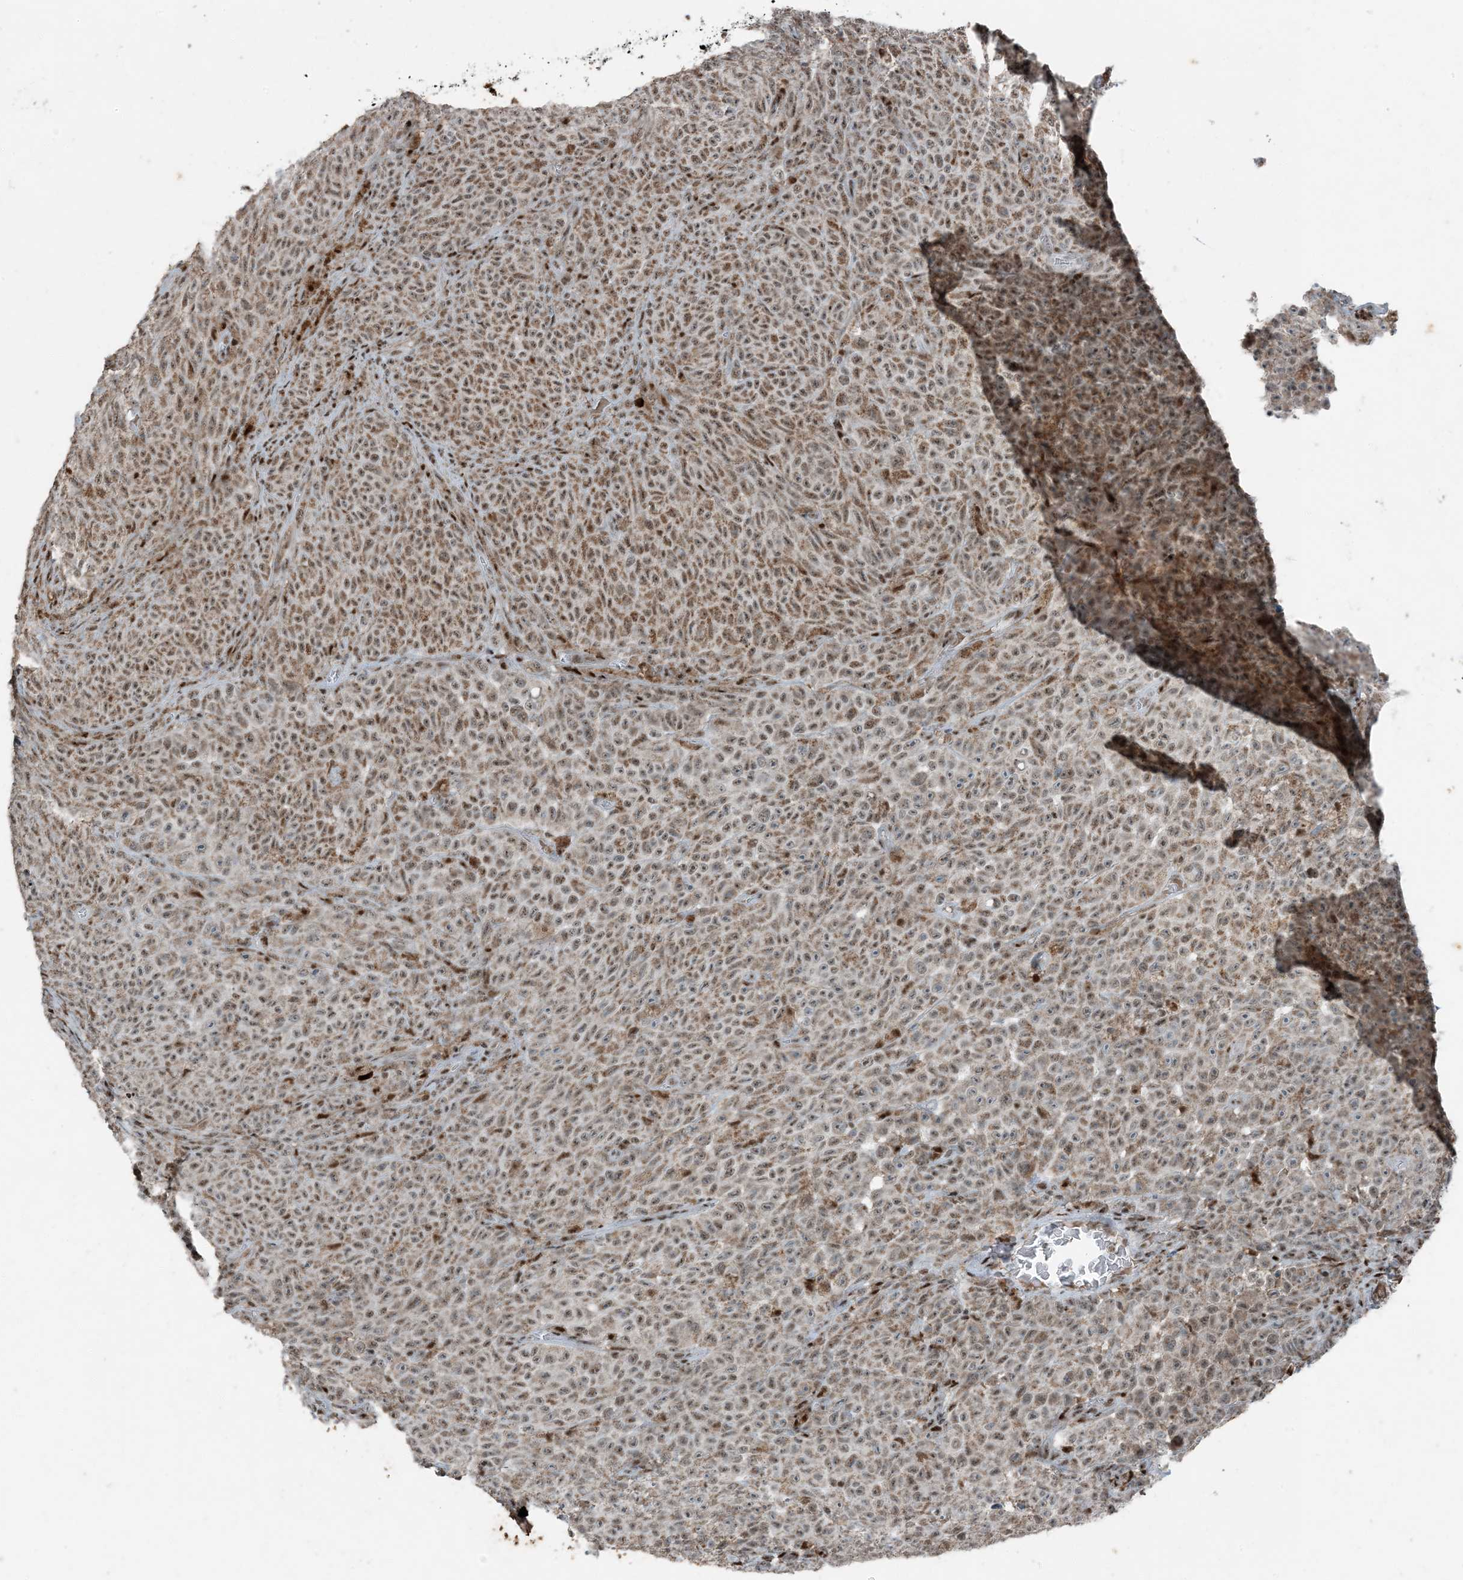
{"staining": {"intensity": "moderate", "quantity": ">75%", "location": "nuclear"}, "tissue": "melanoma", "cell_type": "Tumor cells", "image_type": "cancer", "snomed": [{"axis": "morphology", "description": "Malignant melanoma, NOS"}, {"axis": "topography", "description": "Skin"}], "caption": "Moderate nuclear positivity for a protein is appreciated in approximately >75% of tumor cells of melanoma using IHC.", "gene": "TADA2B", "patient": {"sex": "female", "age": 82}}